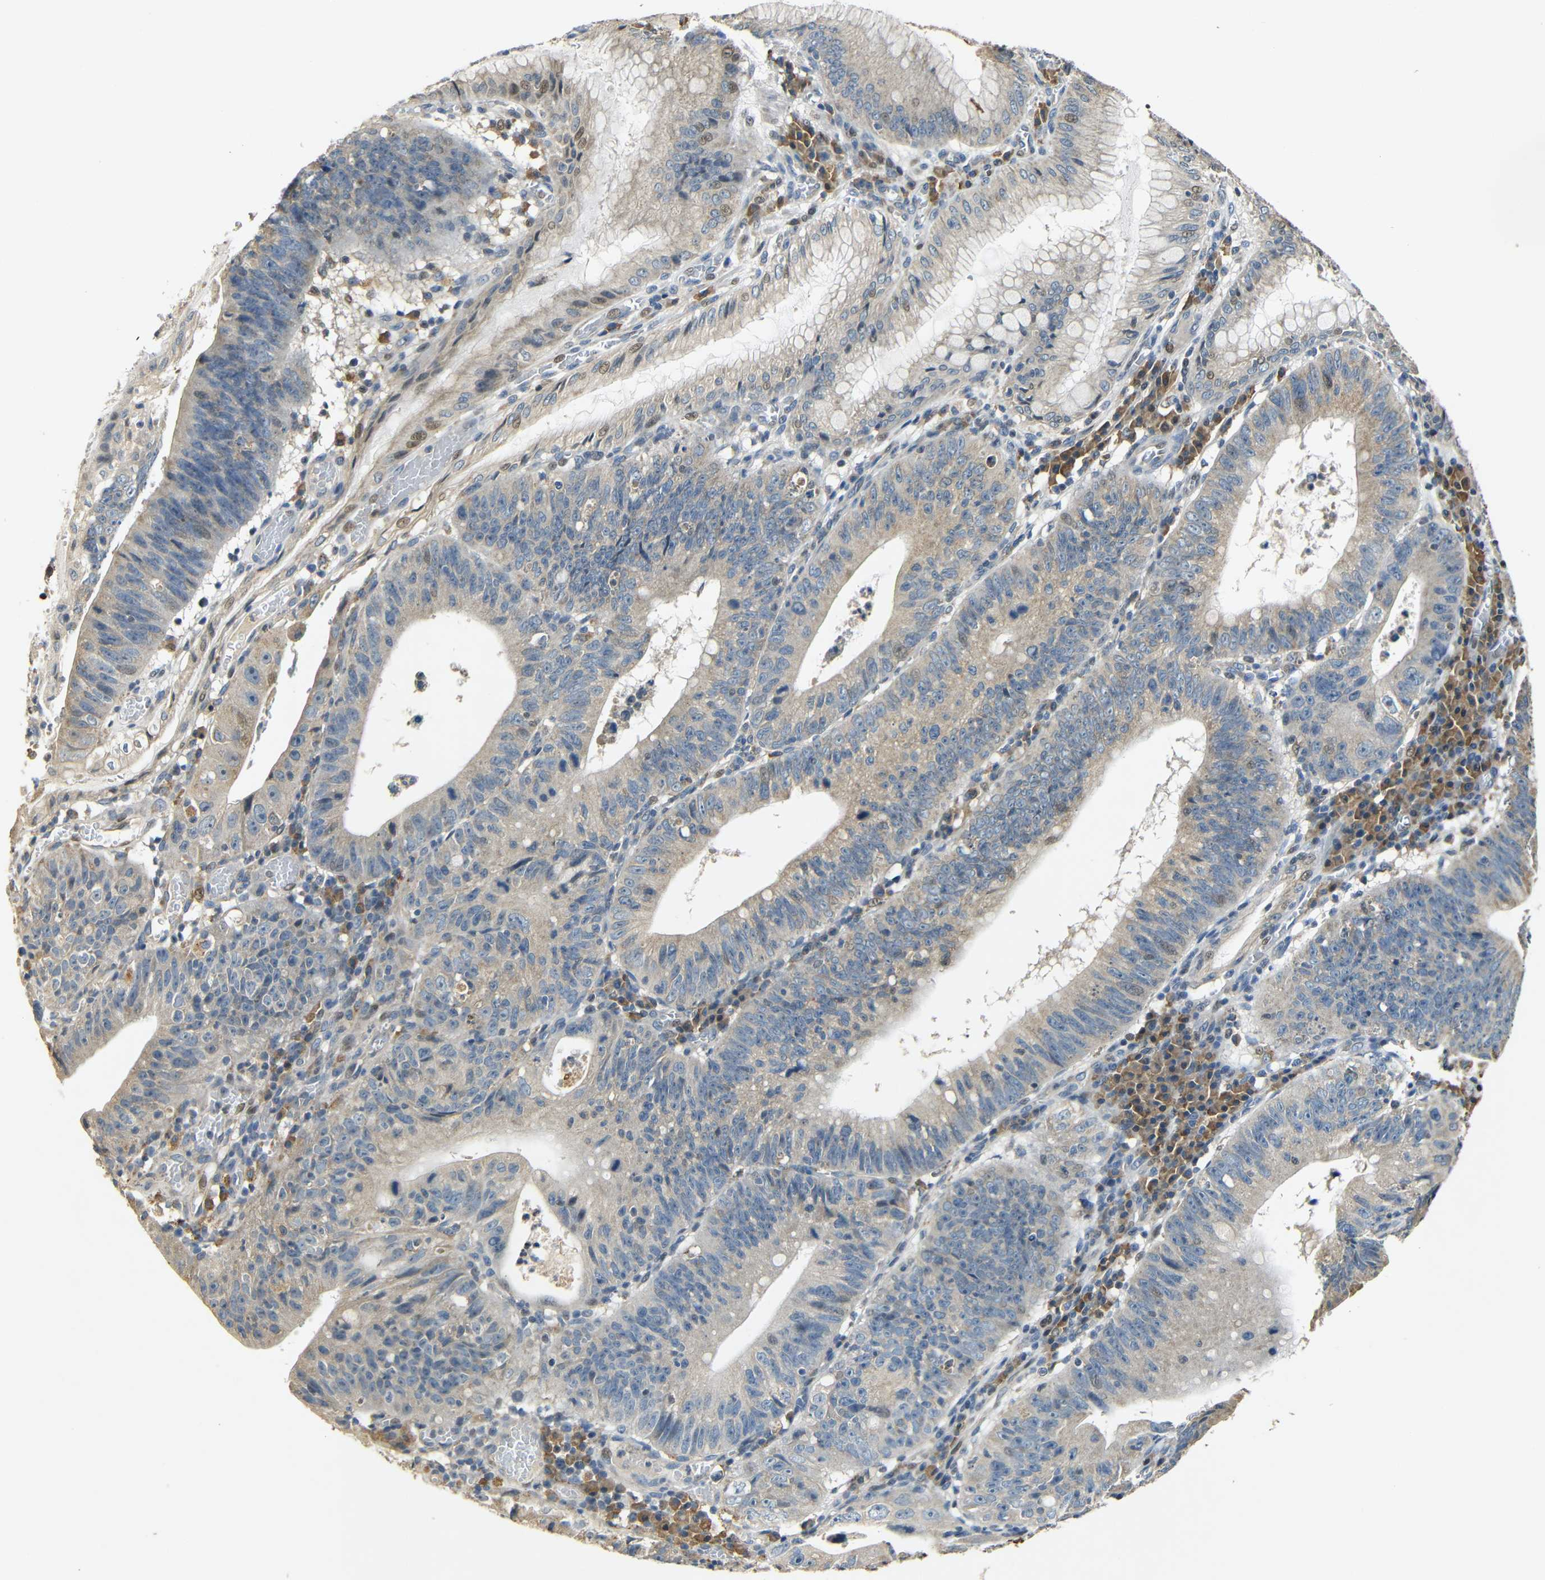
{"staining": {"intensity": "moderate", "quantity": ">75%", "location": "cytoplasmic/membranous"}, "tissue": "stomach cancer", "cell_type": "Tumor cells", "image_type": "cancer", "snomed": [{"axis": "morphology", "description": "Adenocarcinoma, NOS"}, {"axis": "topography", "description": "Stomach"}], "caption": "Immunohistochemistry (IHC) of human stomach adenocarcinoma demonstrates medium levels of moderate cytoplasmic/membranous staining in about >75% of tumor cells.", "gene": "KAZALD1", "patient": {"sex": "male", "age": 59}}